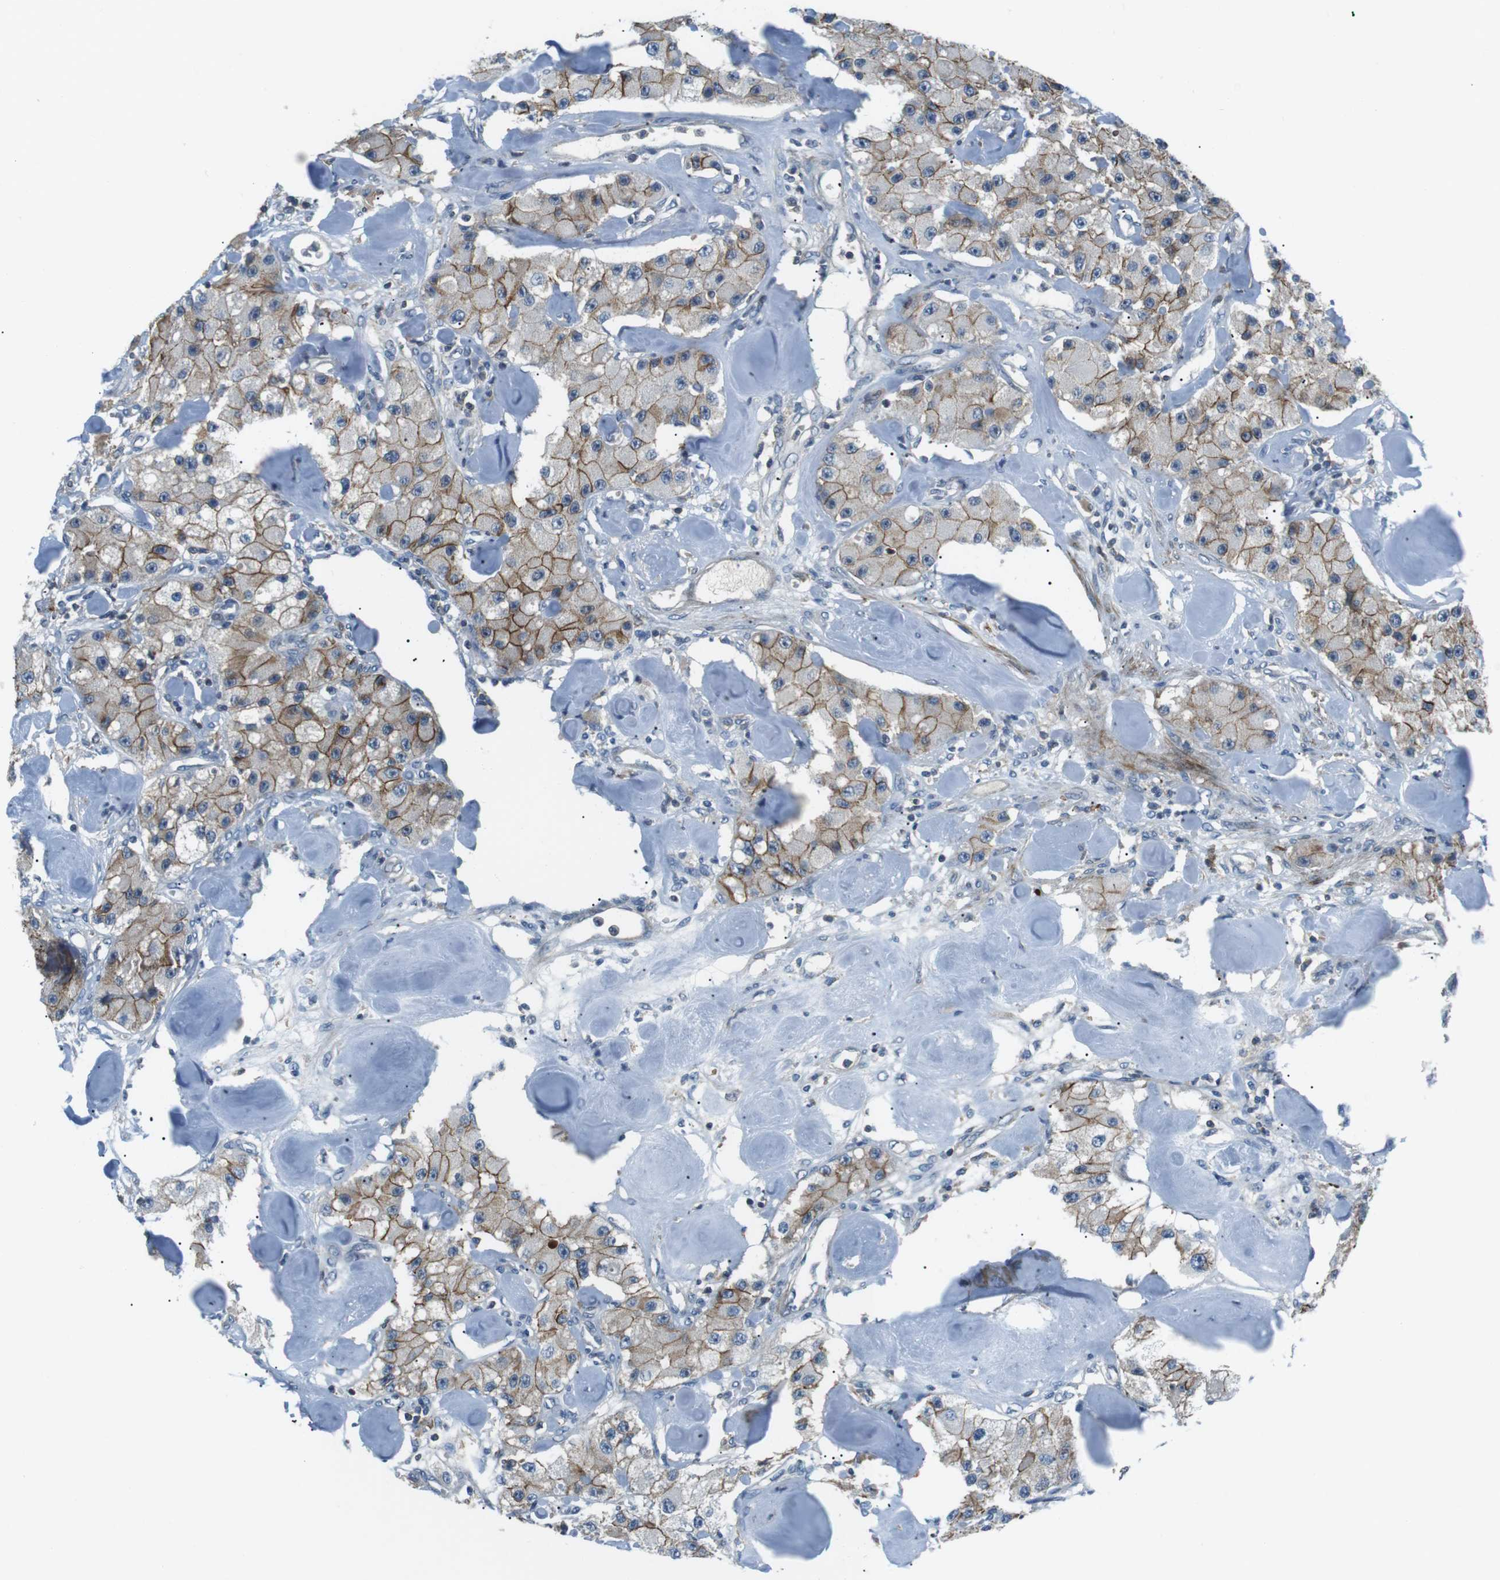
{"staining": {"intensity": "moderate", "quantity": ">75%", "location": "cytoplasmic/membranous"}, "tissue": "carcinoid", "cell_type": "Tumor cells", "image_type": "cancer", "snomed": [{"axis": "morphology", "description": "Carcinoid, malignant, NOS"}, {"axis": "topography", "description": "Pancreas"}], "caption": "Carcinoid (malignant) tissue demonstrates moderate cytoplasmic/membranous expression in about >75% of tumor cells, visualized by immunohistochemistry.", "gene": "ARVCF", "patient": {"sex": "male", "age": 41}}